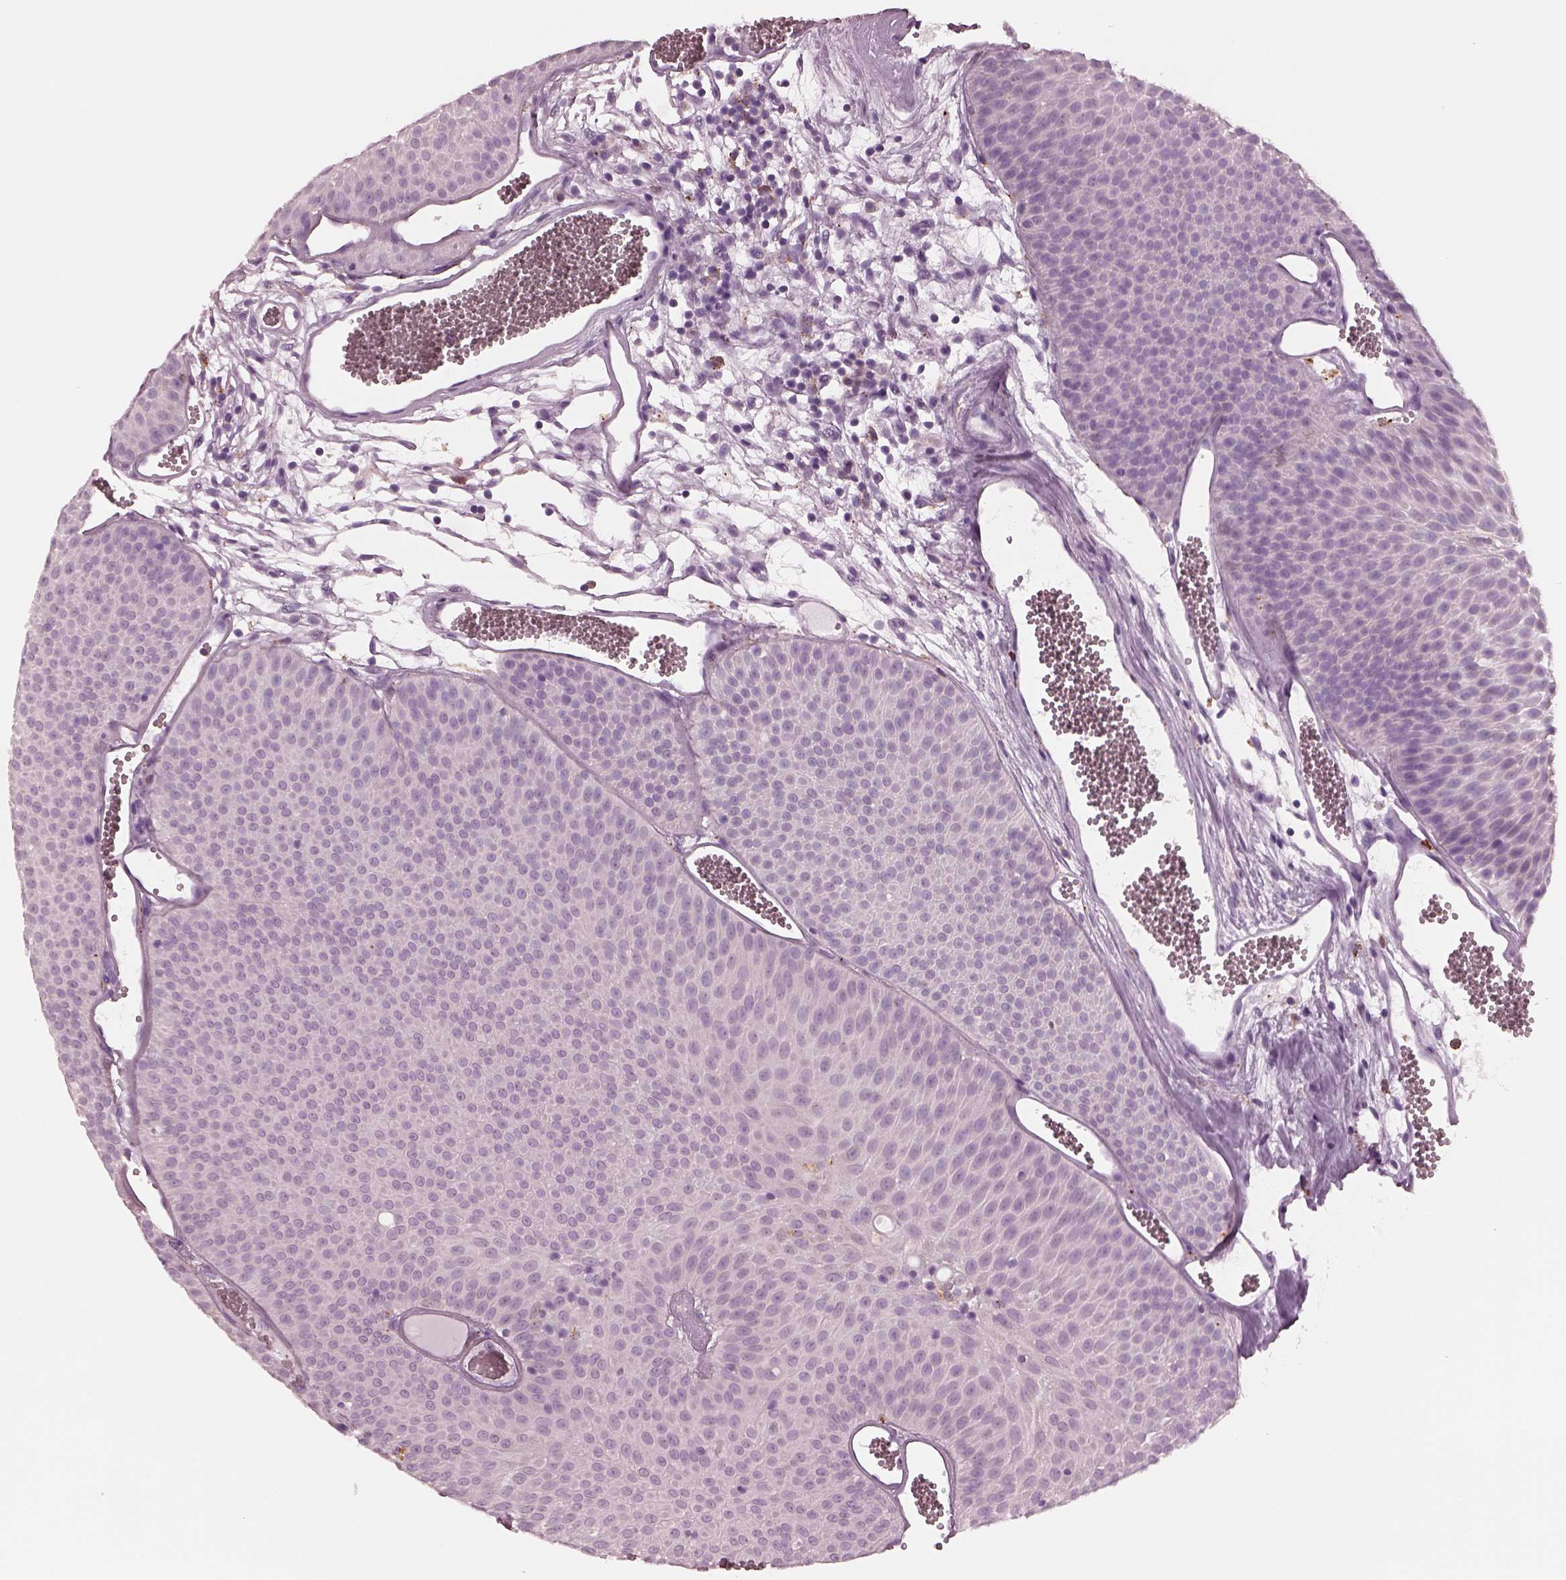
{"staining": {"intensity": "negative", "quantity": "none", "location": "none"}, "tissue": "urothelial cancer", "cell_type": "Tumor cells", "image_type": "cancer", "snomed": [{"axis": "morphology", "description": "Urothelial carcinoma, Low grade"}, {"axis": "topography", "description": "Urinary bladder"}], "caption": "Tumor cells are negative for protein expression in human urothelial carcinoma (low-grade).", "gene": "SLAMF8", "patient": {"sex": "male", "age": 52}}